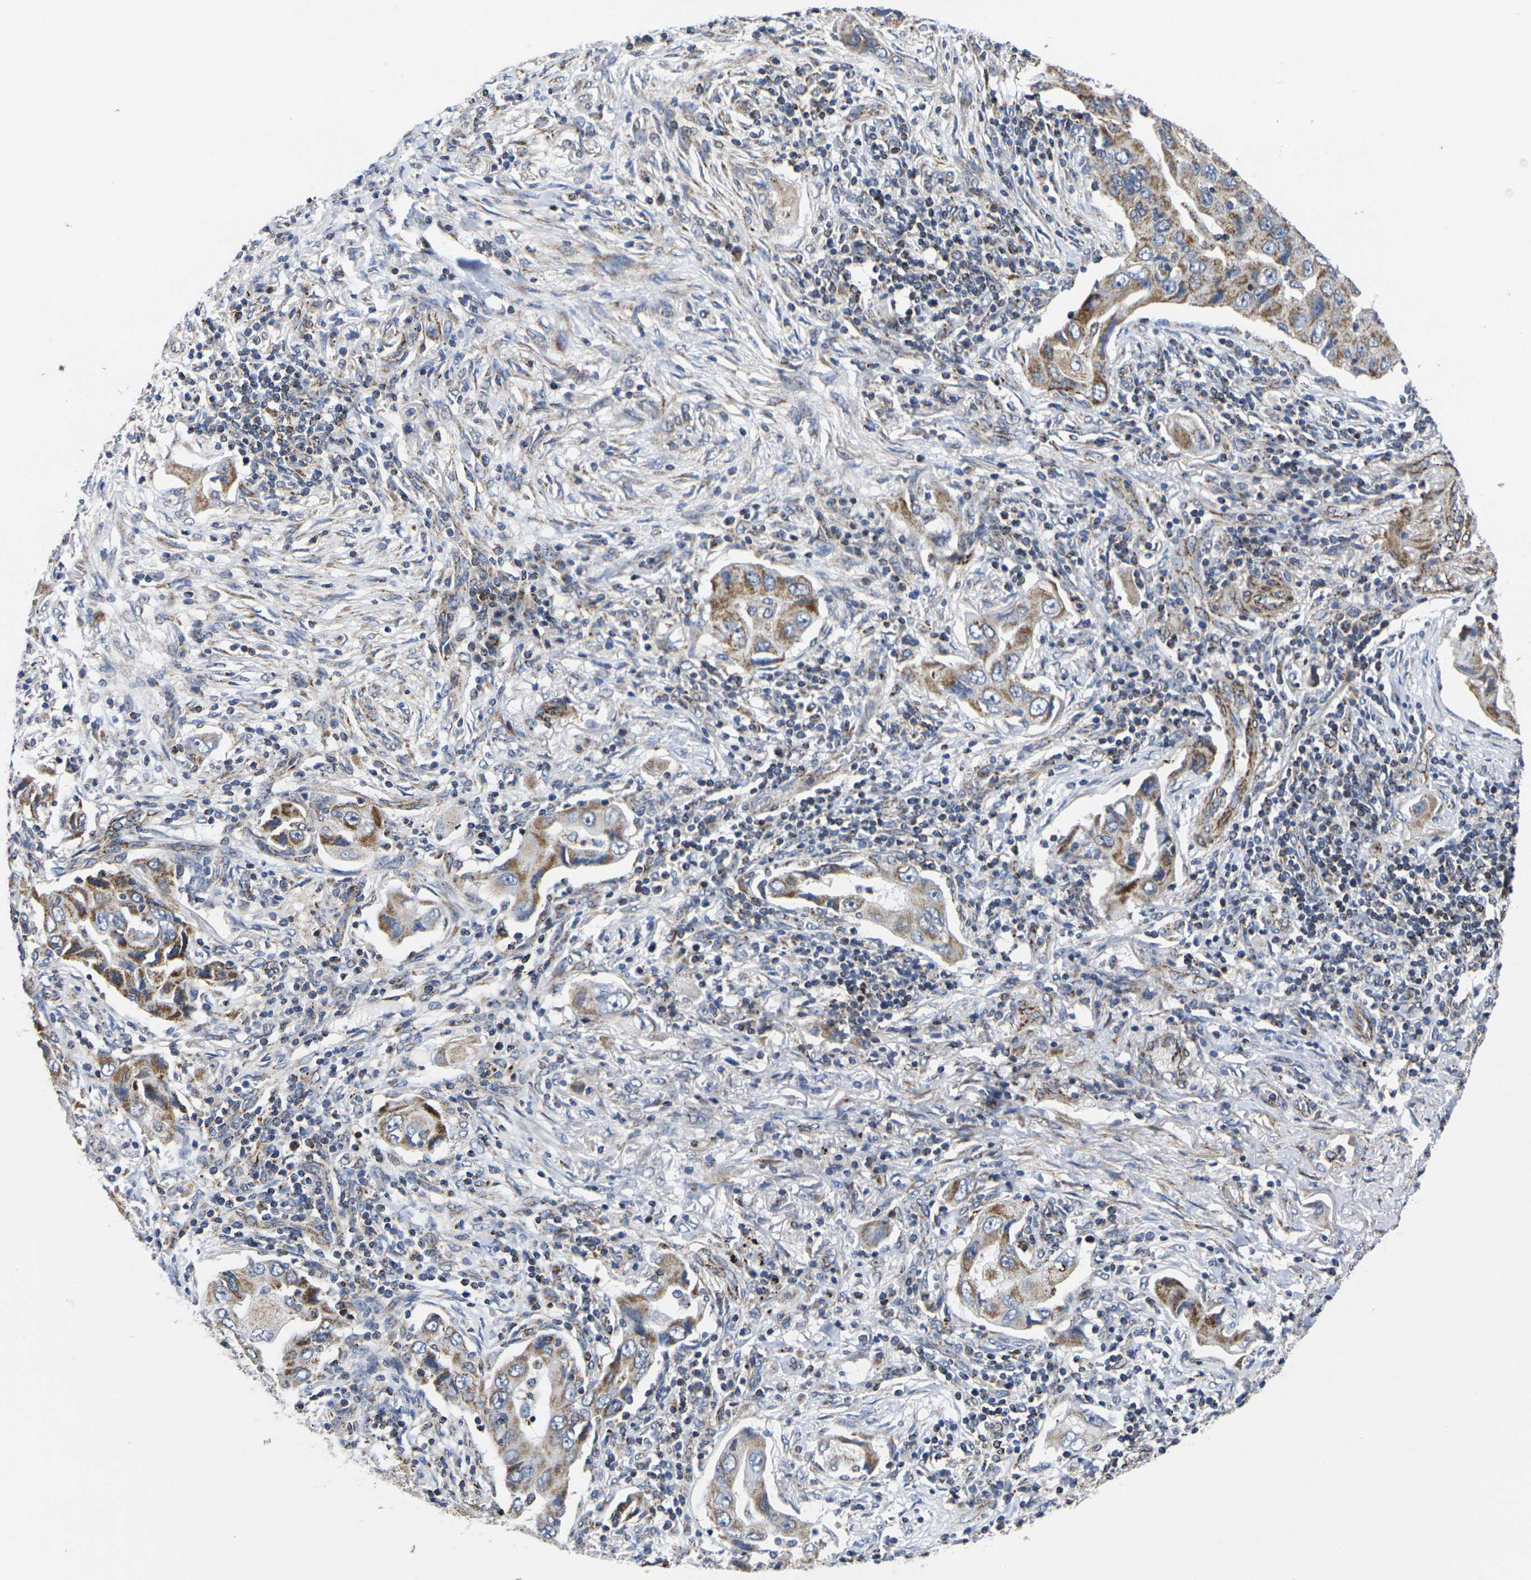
{"staining": {"intensity": "moderate", "quantity": ">75%", "location": "cytoplasmic/membranous"}, "tissue": "lung cancer", "cell_type": "Tumor cells", "image_type": "cancer", "snomed": [{"axis": "morphology", "description": "Adenocarcinoma, NOS"}, {"axis": "topography", "description": "Lung"}], "caption": "Immunohistochemical staining of lung cancer exhibits medium levels of moderate cytoplasmic/membranous staining in approximately >75% of tumor cells. (DAB = brown stain, brightfield microscopy at high magnification).", "gene": "P2RY11", "patient": {"sex": "female", "age": 65}}